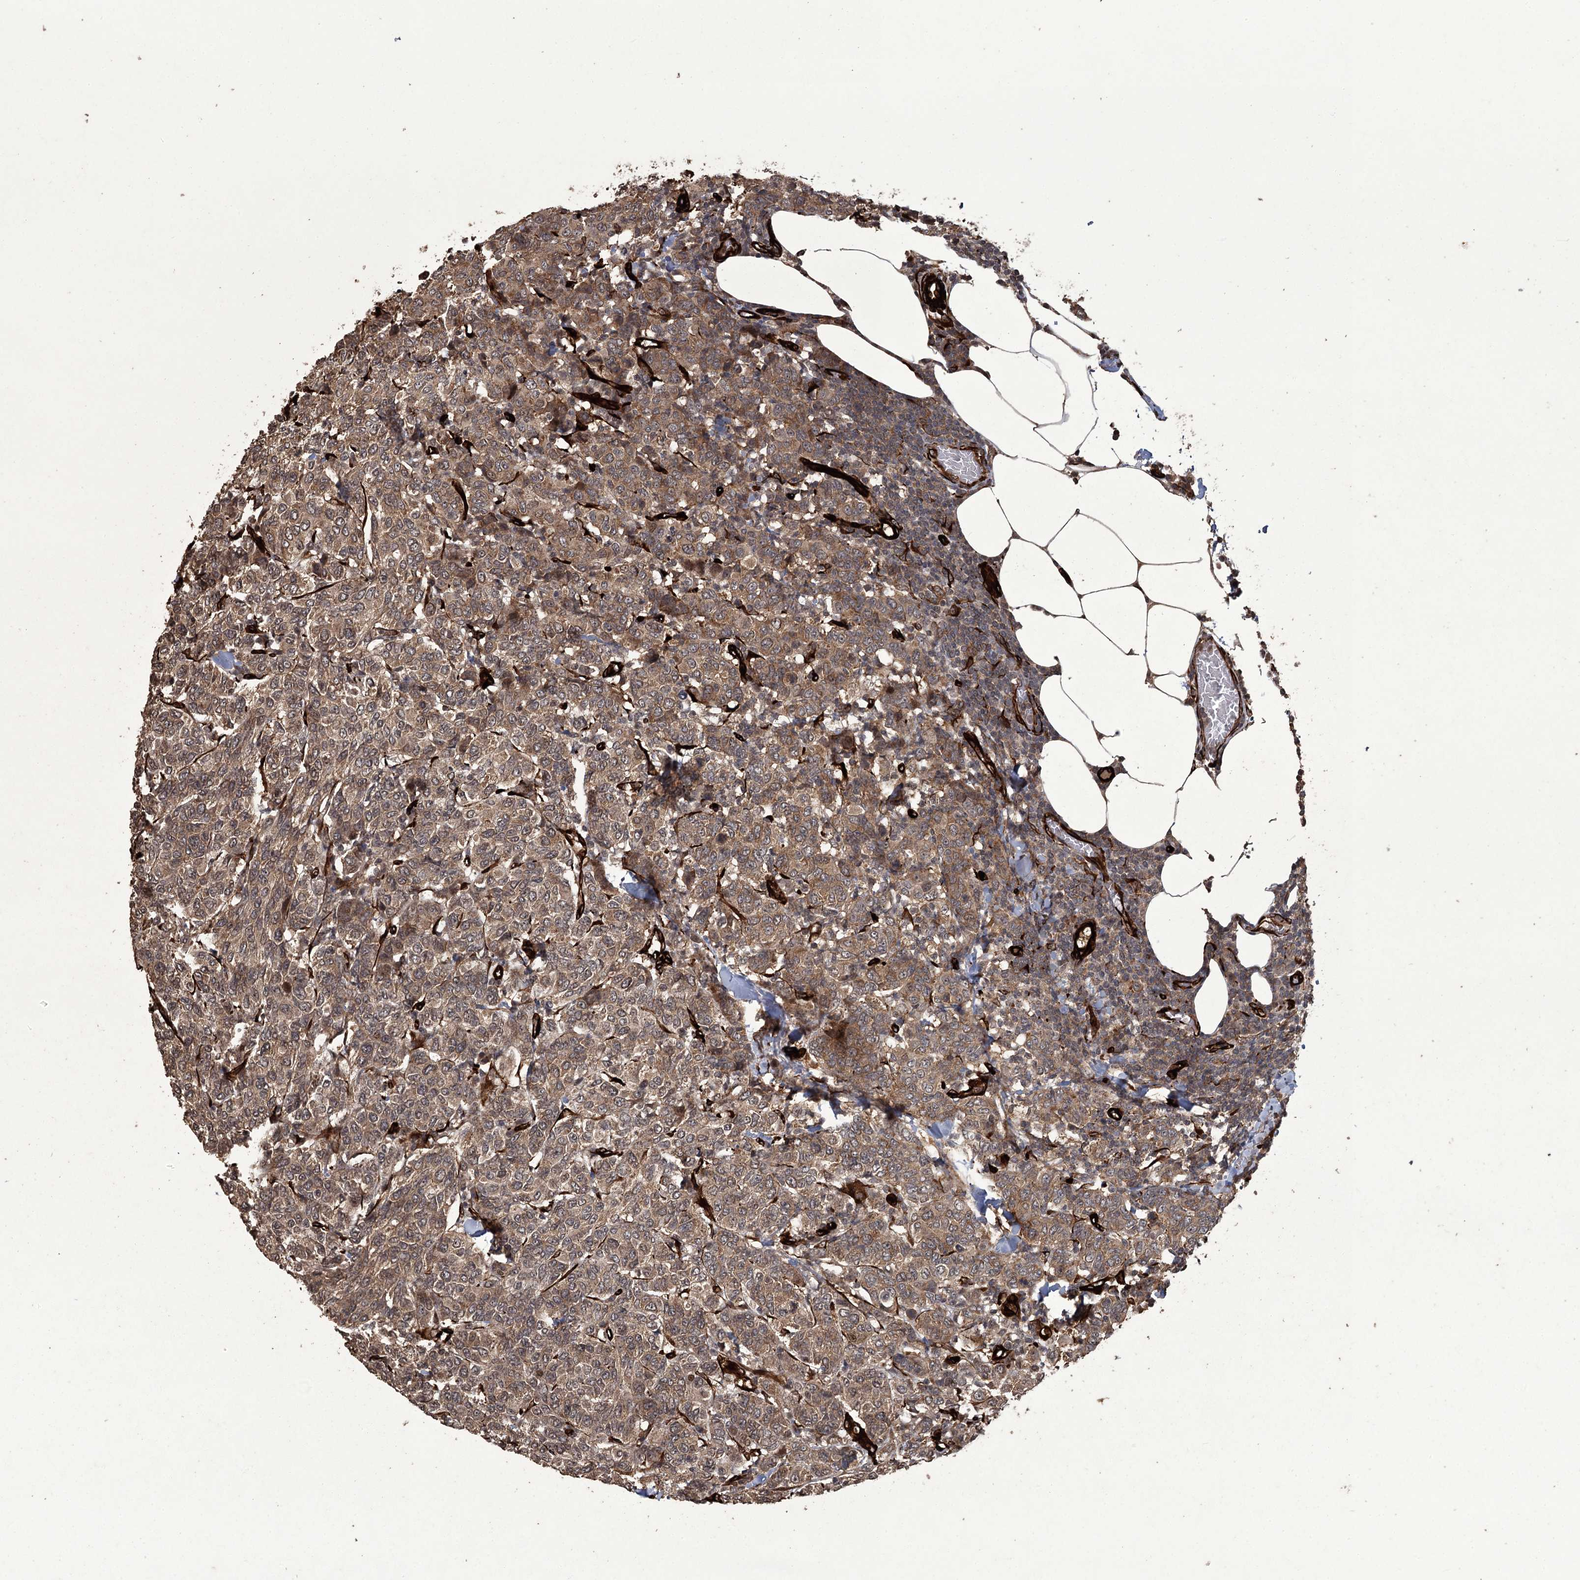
{"staining": {"intensity": "moderate", "quantity": ">75%", "location": "cytoplasmic/membranous"}, "tissue": "breast cancer", "cell_type": "Tumor cells", "image_type": "cancer", "snomed": [{"axis": "morphology", "description": "Duct carcinoma"}, {"axis": "topography", "description": "Breast"}], "caption": "Protein expression analysis of breast cancer (invasive ductal carcinoma) demonstrates moderate cytoplasmic/membranous positivity in approximately >75% of tumor cells.", "gene": "RPAP3", "patient": {"sex": "female", "age": 55}}